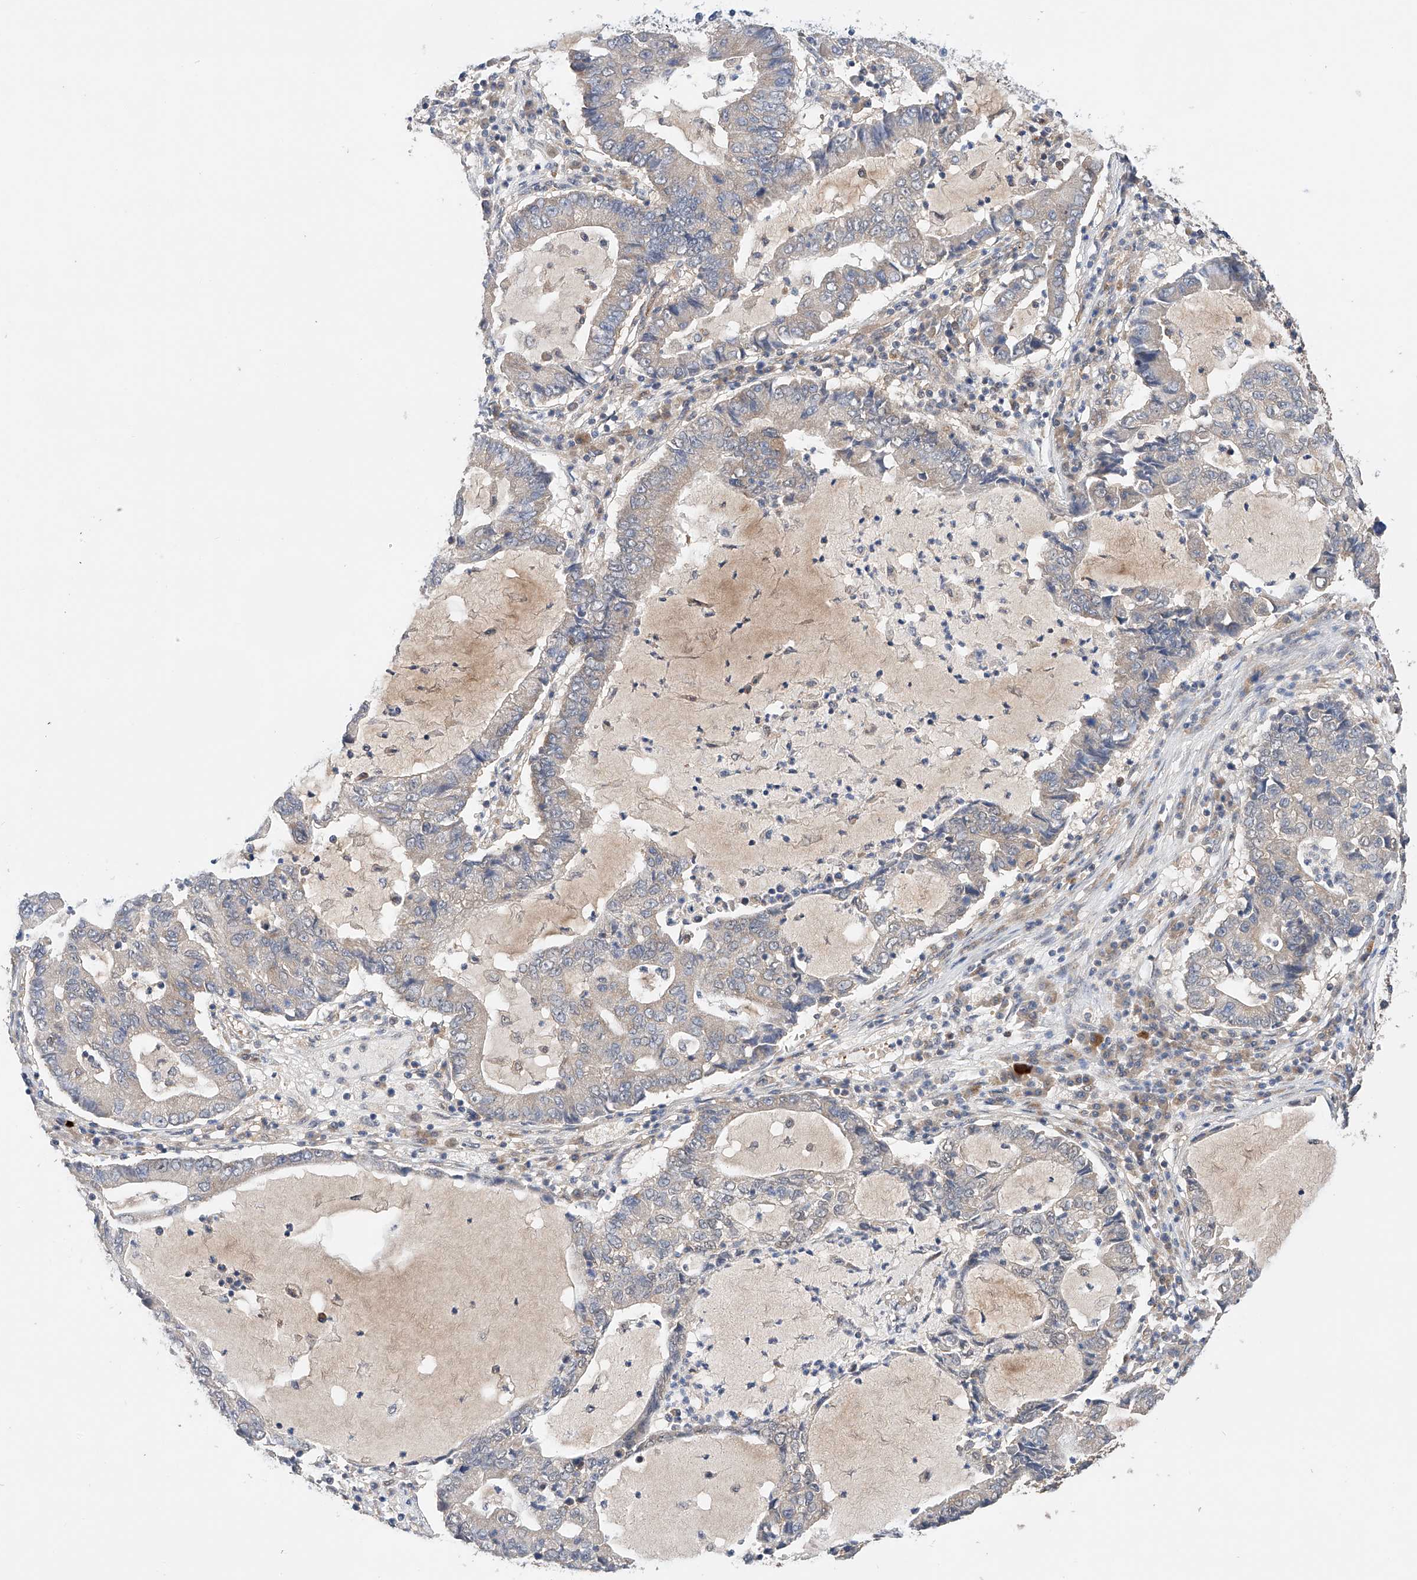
{"staining": {"intensity": "negative", "quantity": "none", "location": "none"}, "tissue": "lung cancer", "cell_type": "Tumor cells", "image_type": "cancer", "snomed": [{"axis": "morphology", "description": "Adenocarcinoma, NOS"}, {"axis": "topography", "description": "Lung"}], "caption": "Tumor cells are negative for brown protein staining in lung cancer. (DAB immunohistochemistry visualized using brightfield microscopy, high magnification).", "gene": "ZFHX2", "patient": {"sex": "female", "age": 51}}